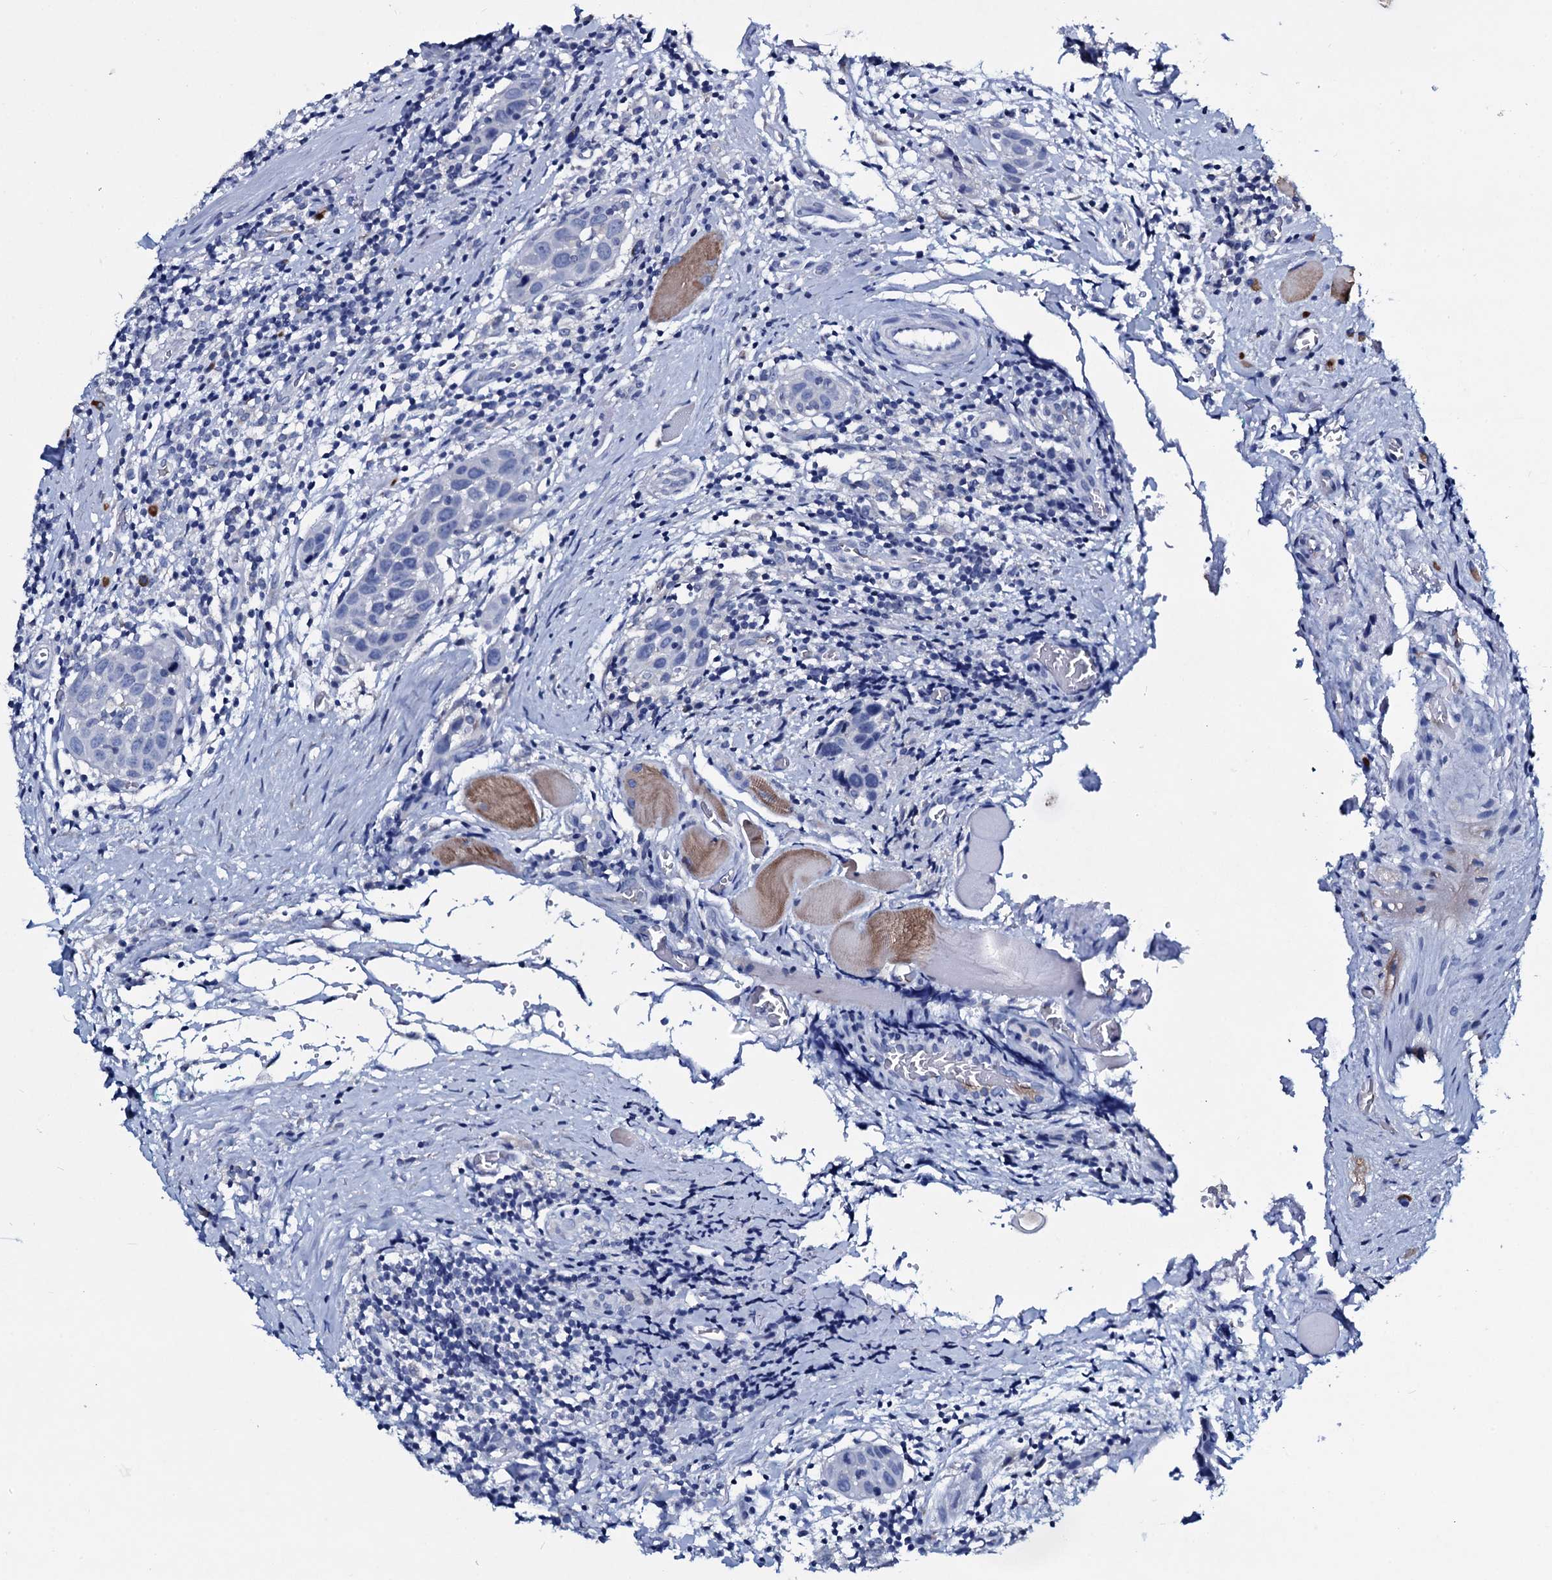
{"staining": {"intensity": "negative", "quantity": "none", "location": "none"}, "tissue": "head and neck cancer", "cell_type": "Tumor cells", "image_type": "cancer", "snomed": [{"axis": "morphology", "description": "Squamous cell carcinoma, NOS"}, {"axis": "topography", "description": "Oral tissue"}, {"axis": "topography", "description": "Head-Neck"}], "caption": "Image shows no protein positivity in tumor cells of squamous cell carcinoma (head and neck) tissue.", "gene": "TPGS2", "patient": {"sex": "female", "age": 50}}